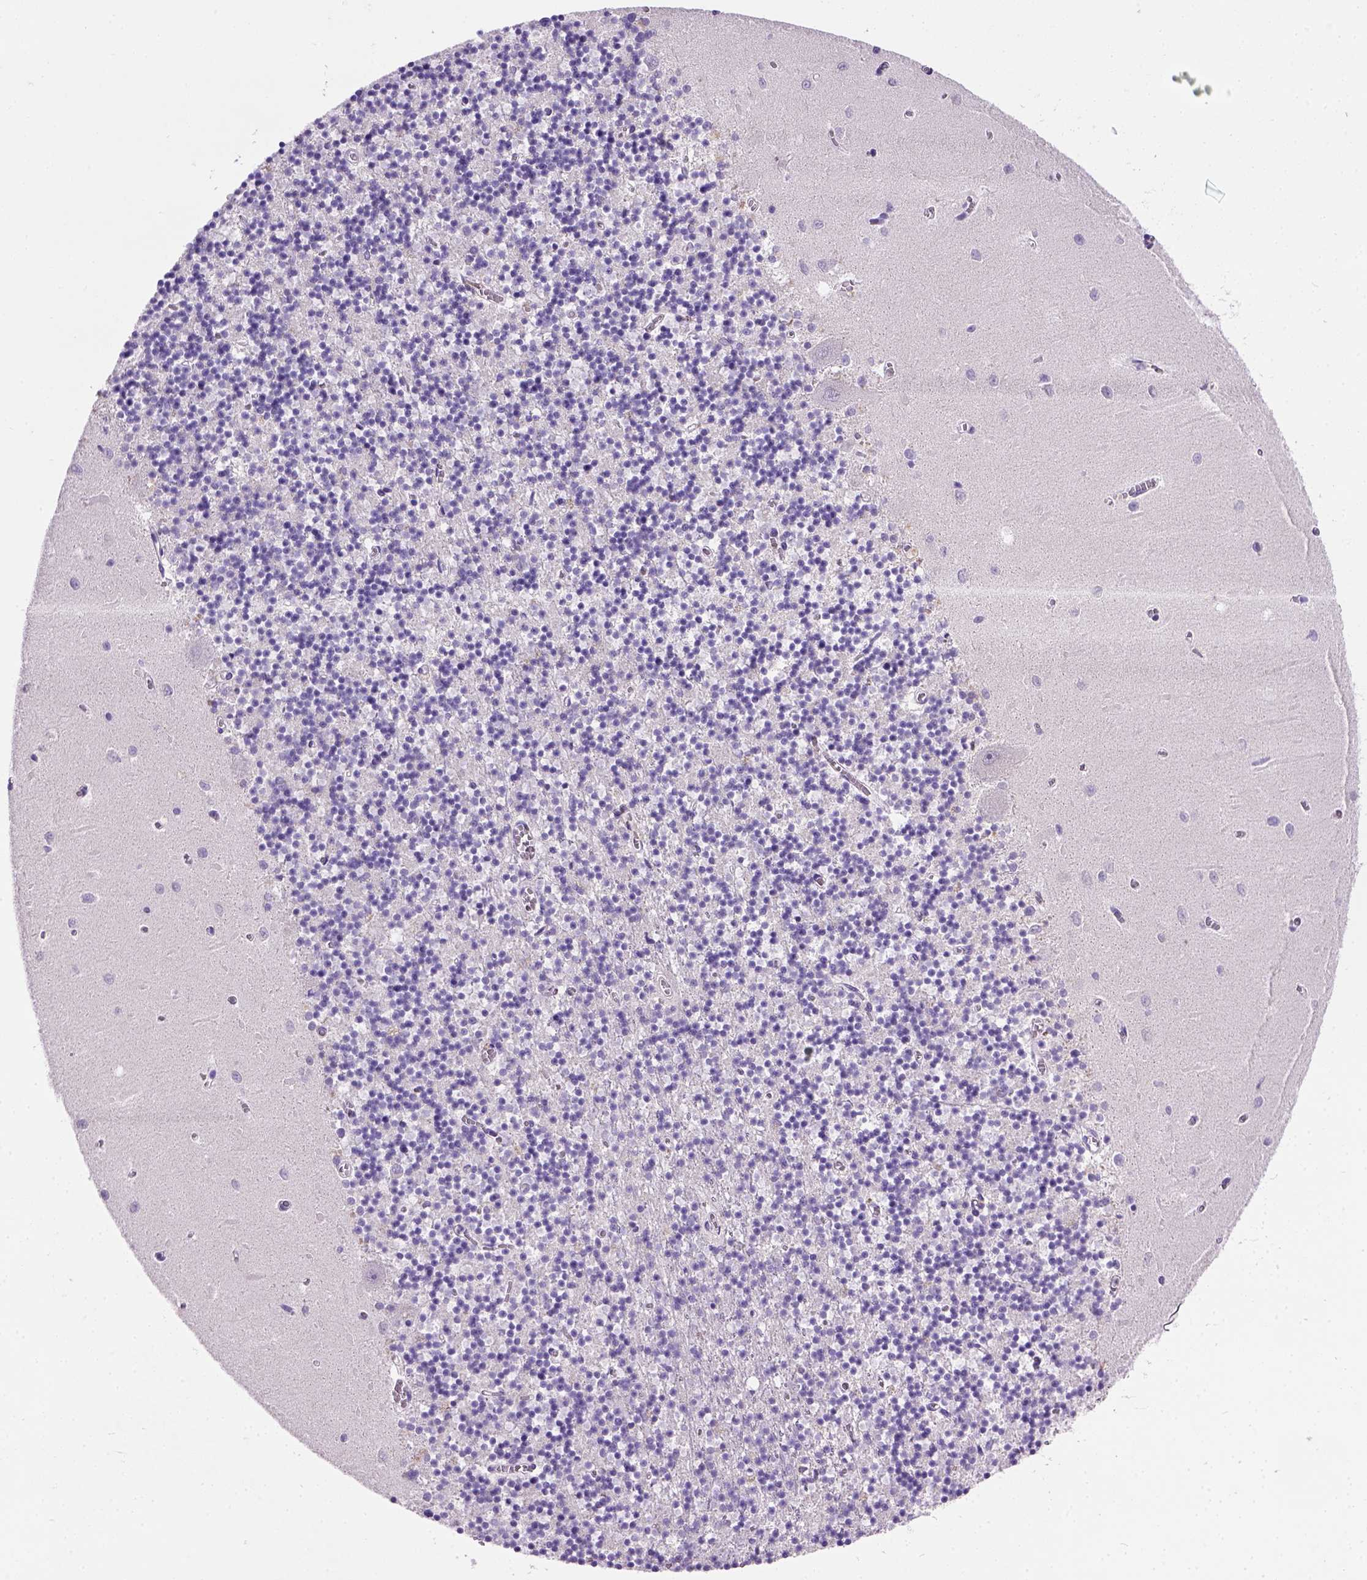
{"staining": {"intensity": "negative", "quantity": "none", "location": "none"}, "tissue": "cerebellum", "cell_type": "Cells in granular layer", "image_type": "normal", "snomed": [{"axis": "morphology", "description": "Normal tissue, NOS"}, {"axis": "topography", "description": "Cerebellum"}], "caption": "Immunohistochemistry image of benign human cerebellum stained for a protein (brown), which exhibits no expression in cells in granular layer.", "gene": "CDH1", "patient": {"sex": "female", "age": 64}}